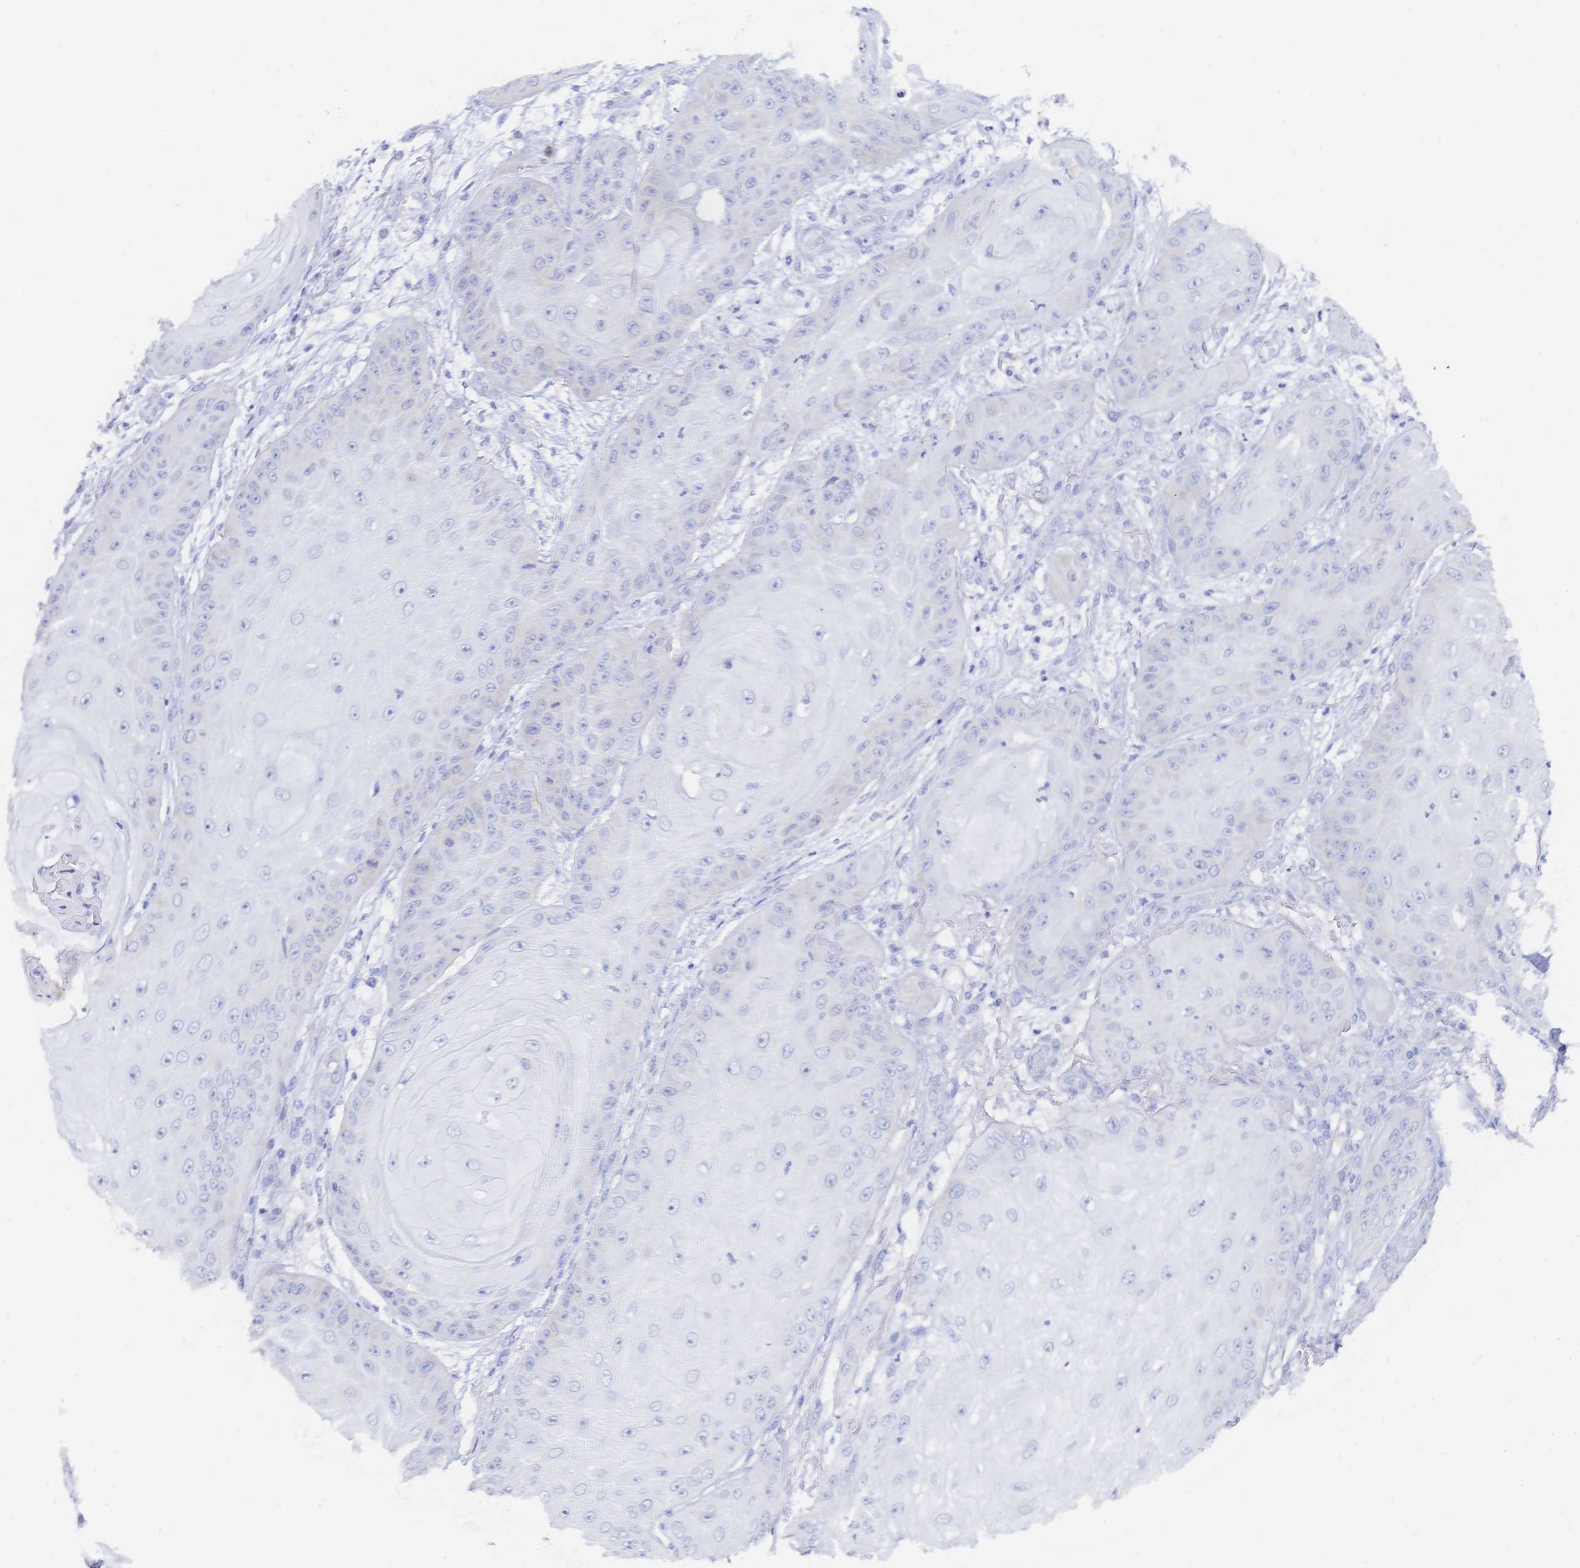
{"staining": {"intensity": "weak", "quantity": "<25%", "location": "cytoplasmic/membranous"}, "tissue": "skin cancer", "cell_type": "Tumor cells", "image_type": "cancer", "snomed": [{"axis": "morphology", "description": "Squamous cell carcinoma, NOS"}, {"axis": "topography", "description": "Skin"}], "caption": "A photomicrograph of skin squamous cell carcinoma stained for a protein shows no brown staining in tumor cells. (DAB (3,3'-diaminobenzidine) IHC, high magnification).", "gene": "RRM1", "patient": {"sex": "male", "age": 70}}